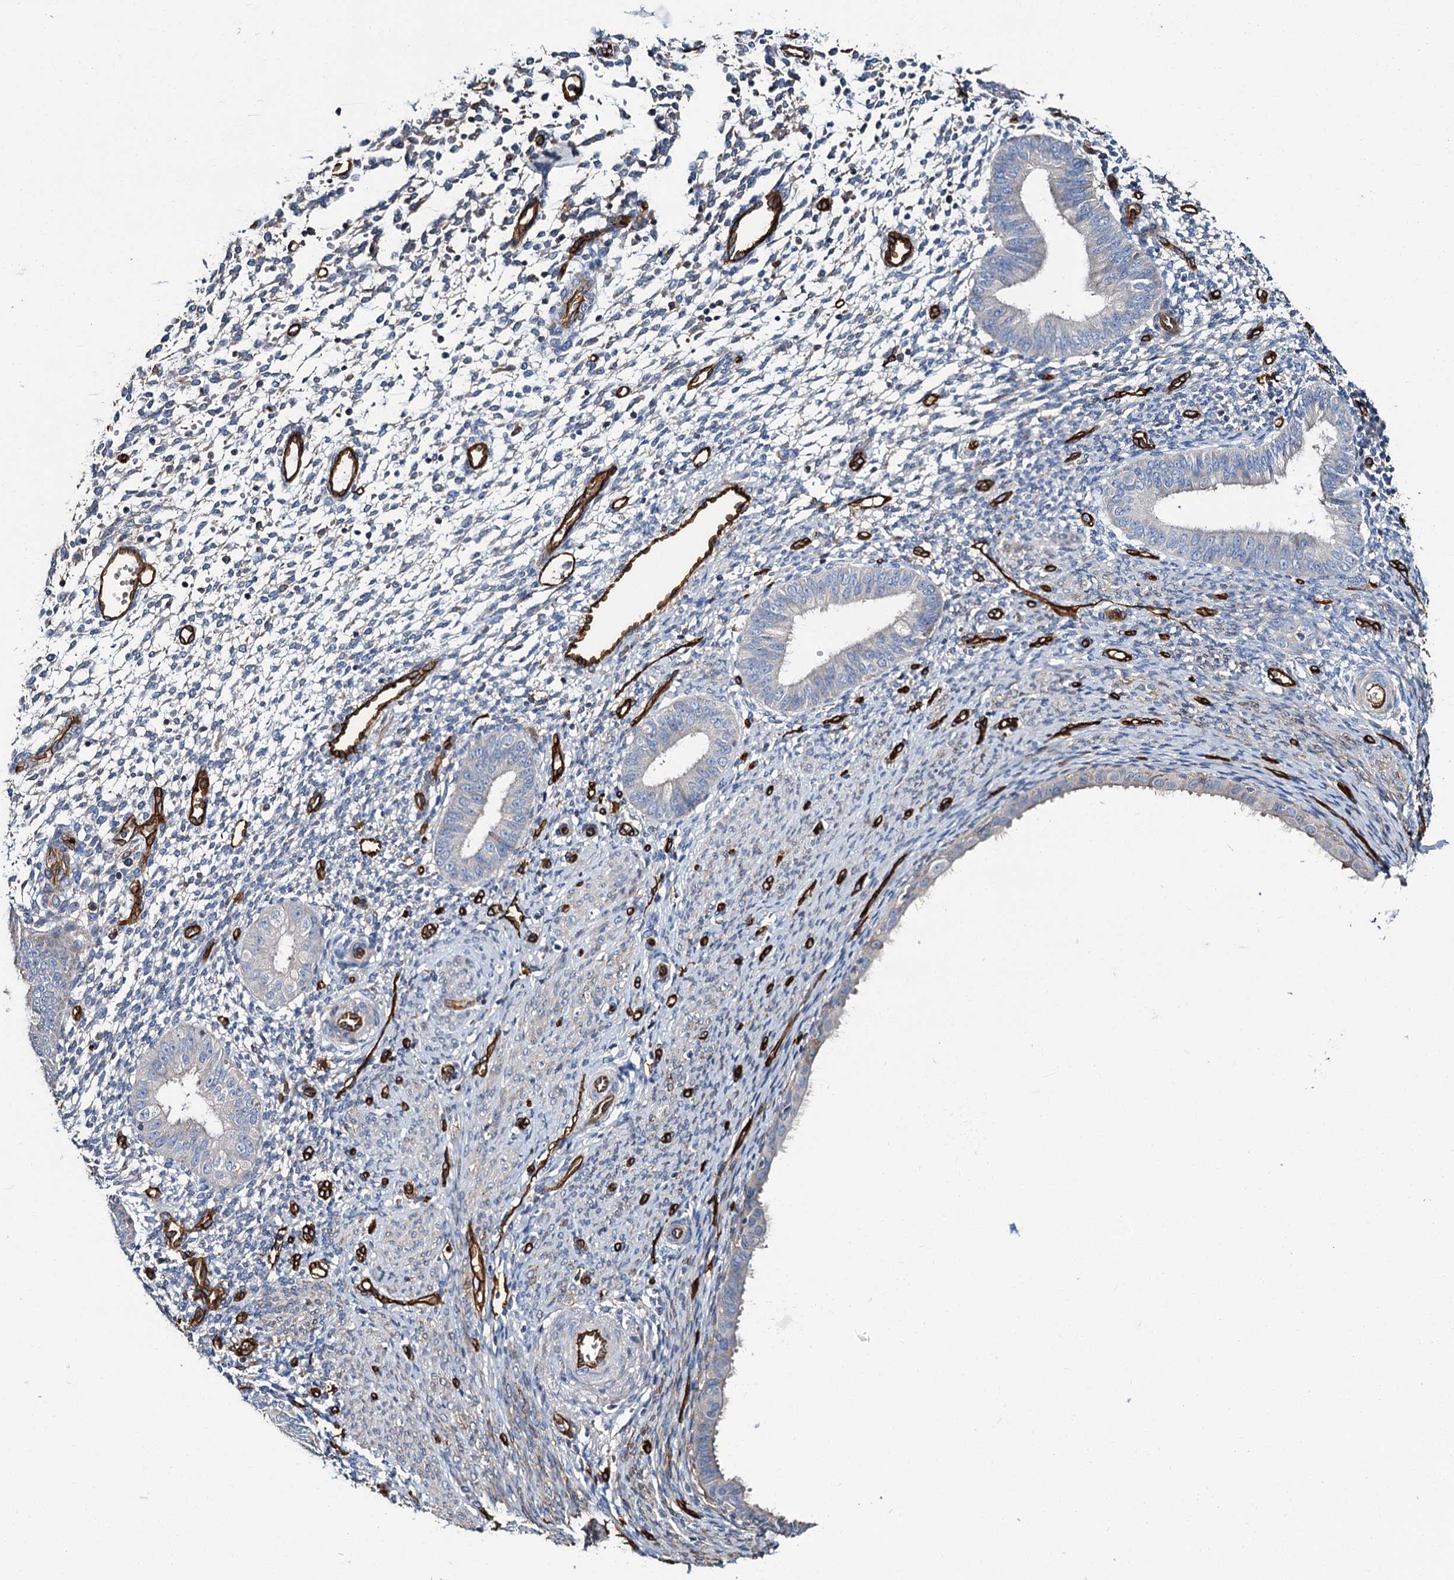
{"staining": {"intensity": "negative", "quantity": "none", "location": "none"}, "tissue": "endometrium", "cell_type": "Cells in endometrial stroma", "image_type": "normal", "snomed": [{"axis": "morphology", "description": "Normal tissue, NOS"}, {"axis": "topography", "description": "Uterus"}, {"axis": "topography", "description": "Endometrium"}], "caption": "Immunohistochemistry (IHC) histopathology image of unremarkable endometrium: endometrium stained with DAB (3,3'-diaminobenzidine) reveals no significant protein positivity in cells in endometrial stroma.", "gene": "CACNA1C", "patient": {"sex": "female", "age": 48}}